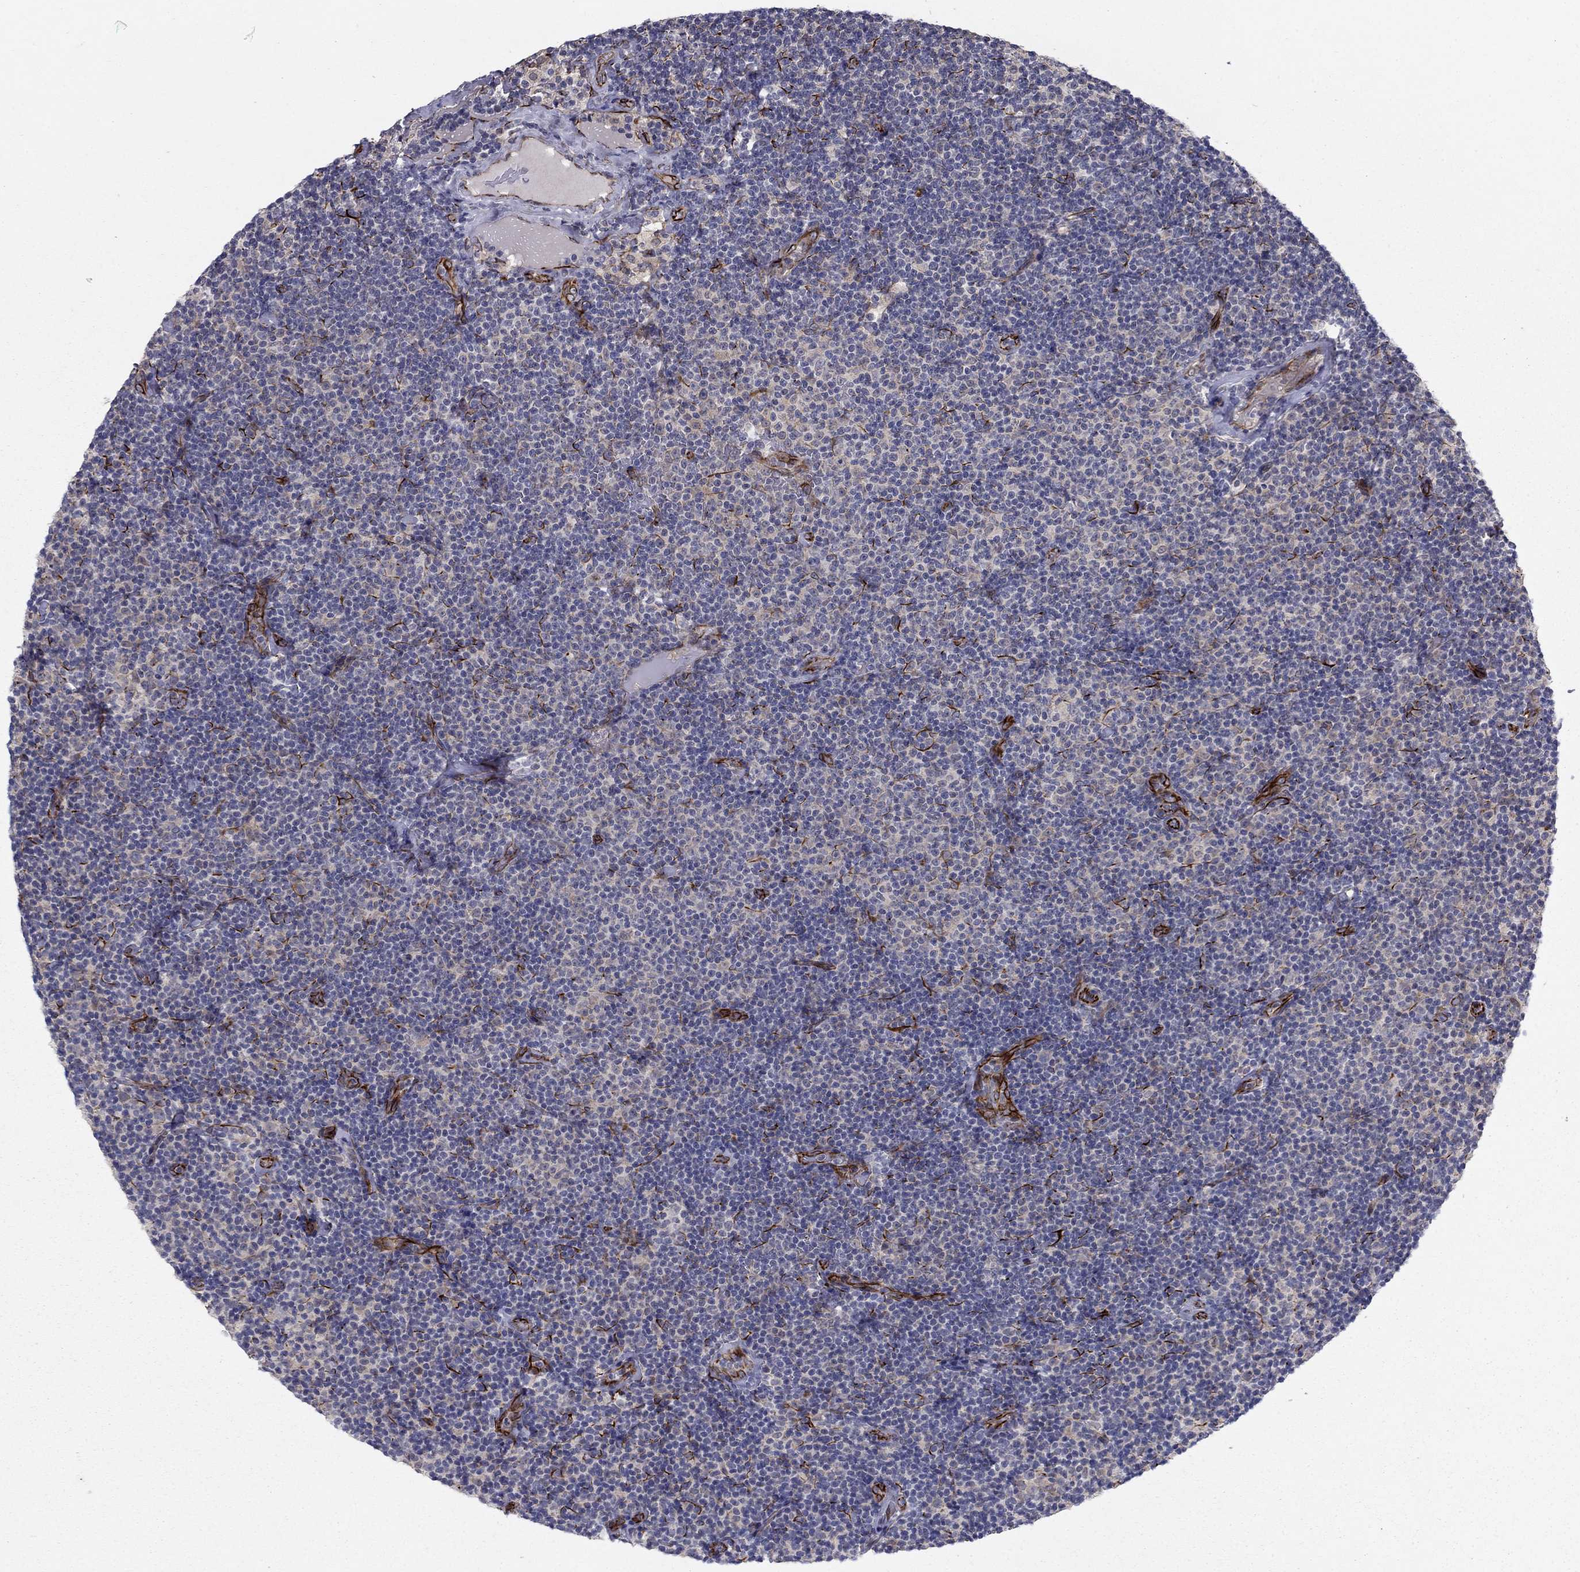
{"staining": {"intensity": "negative", "quantity": "none", "location": "none"}, "tissue": "lymphoma", "cell_type": "Tumor cells", "image_type": "cancer", "snomed": [{"axis": "morphology", "description": "Malignant lymphoma, non-Hodgkin's type, Low grade"}, {"axis": "topography", "description": "Lymph node"}], "caption": "High power microscopy histopathology image of an immunohistochemistry photomicrograph of lymphoma, revealing no significant positivity in tumor cells. (DAB (3,3'-diaminobenzidine) IHC, high magnification).", "gene": "LACTB2", "patient": {"sex": "male", "age": 81}}